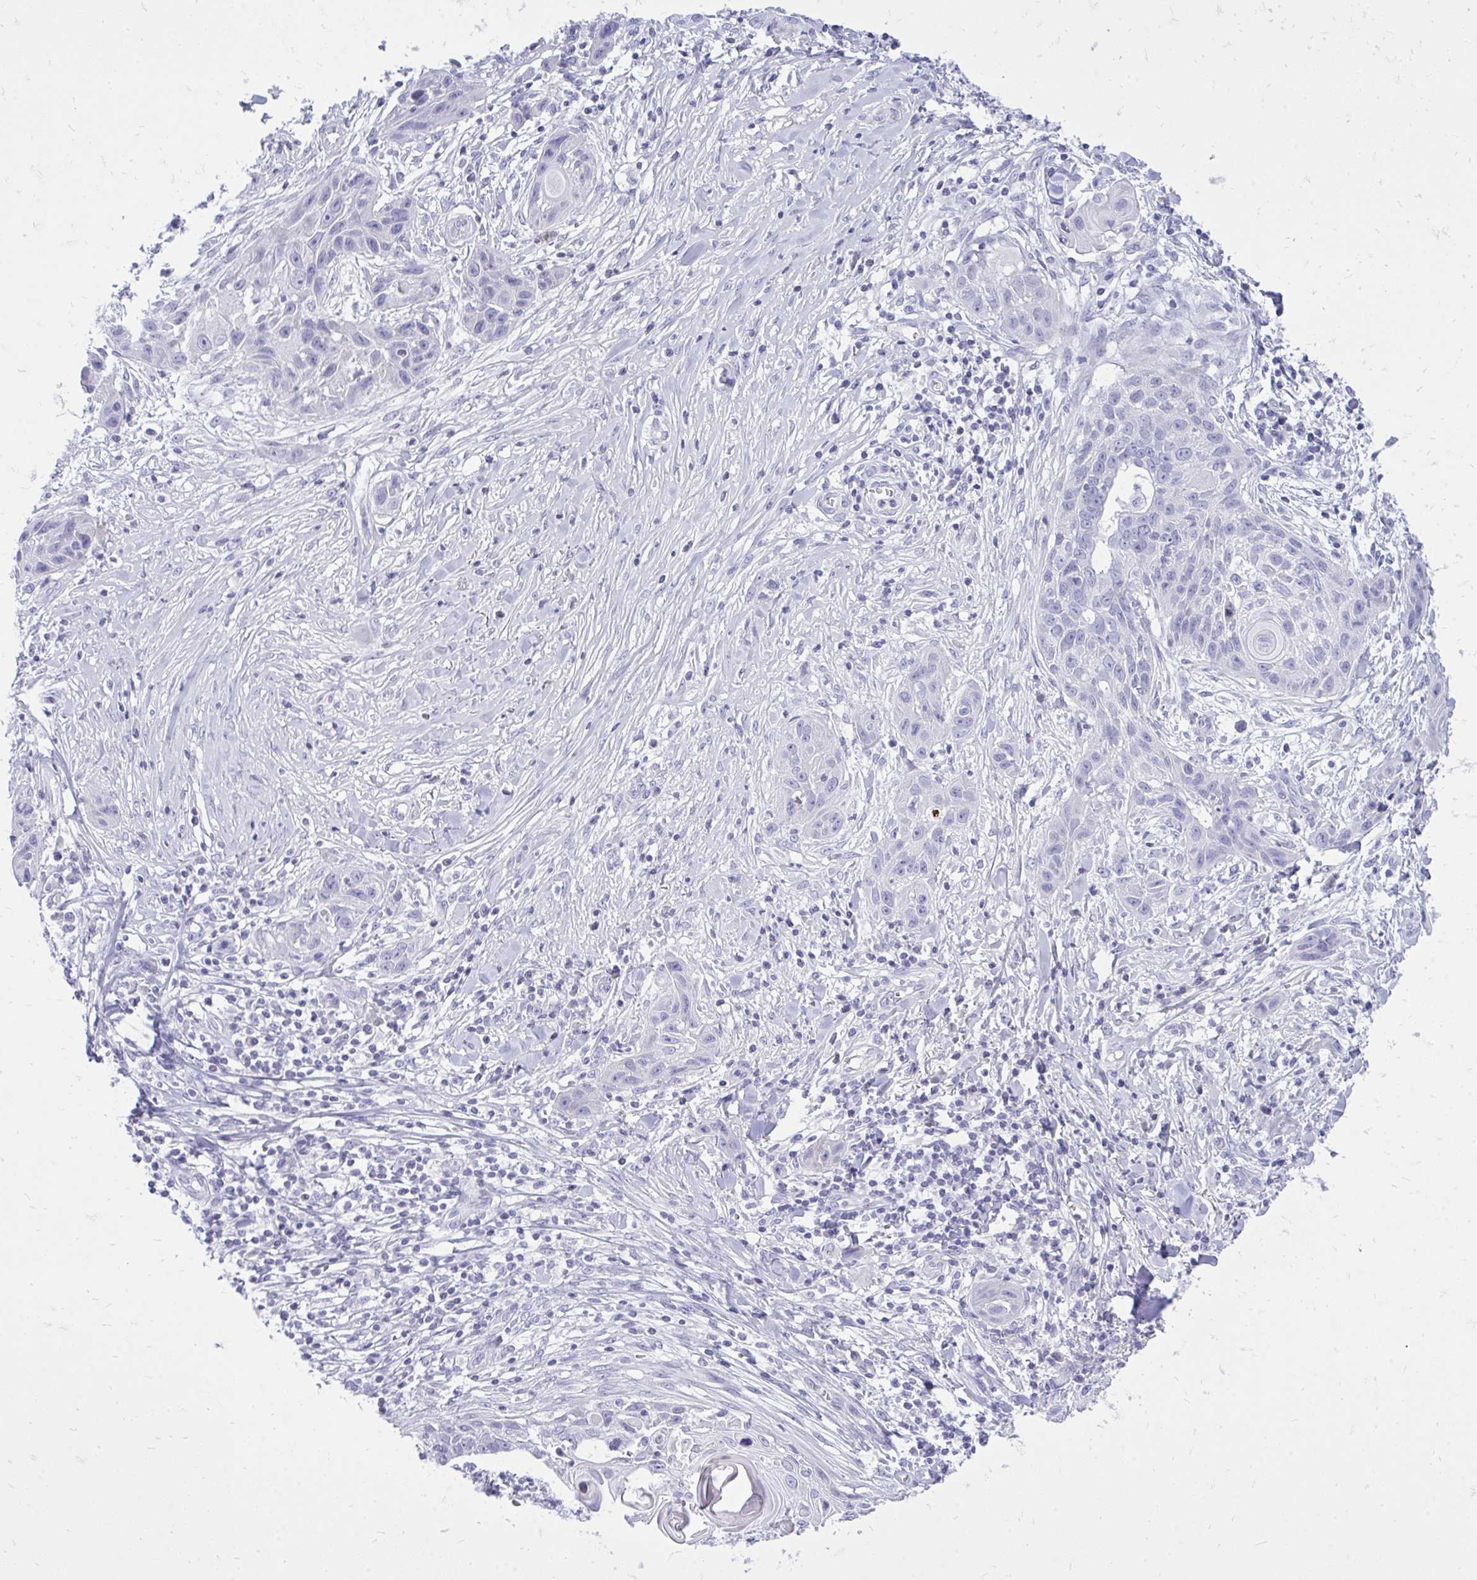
{"staining": {"intensity": "negative", "quantity": "none", "location": "none"}, "tissue": "skin cancer", "cell_type": "Tumor cells", "image_type": "cancer", "snomed": [{"axis": "morphology", "description": "Squamous cell carcinoma, NOS"}, {"axis": "topography", "description": "Skin"}, {"axis": "topography", "description": "Vulva"}], "caption": "There is no significant expression in tumor cells of skin squamous cell carcinoma. Brightfield microscopy of immunohistochemistry (IHC) stained with DAB (brown) and hematoxylin (blue), captured at high magnification.", "gene": "GABRA1", "patient": {"sex": "female", "age": 83}}